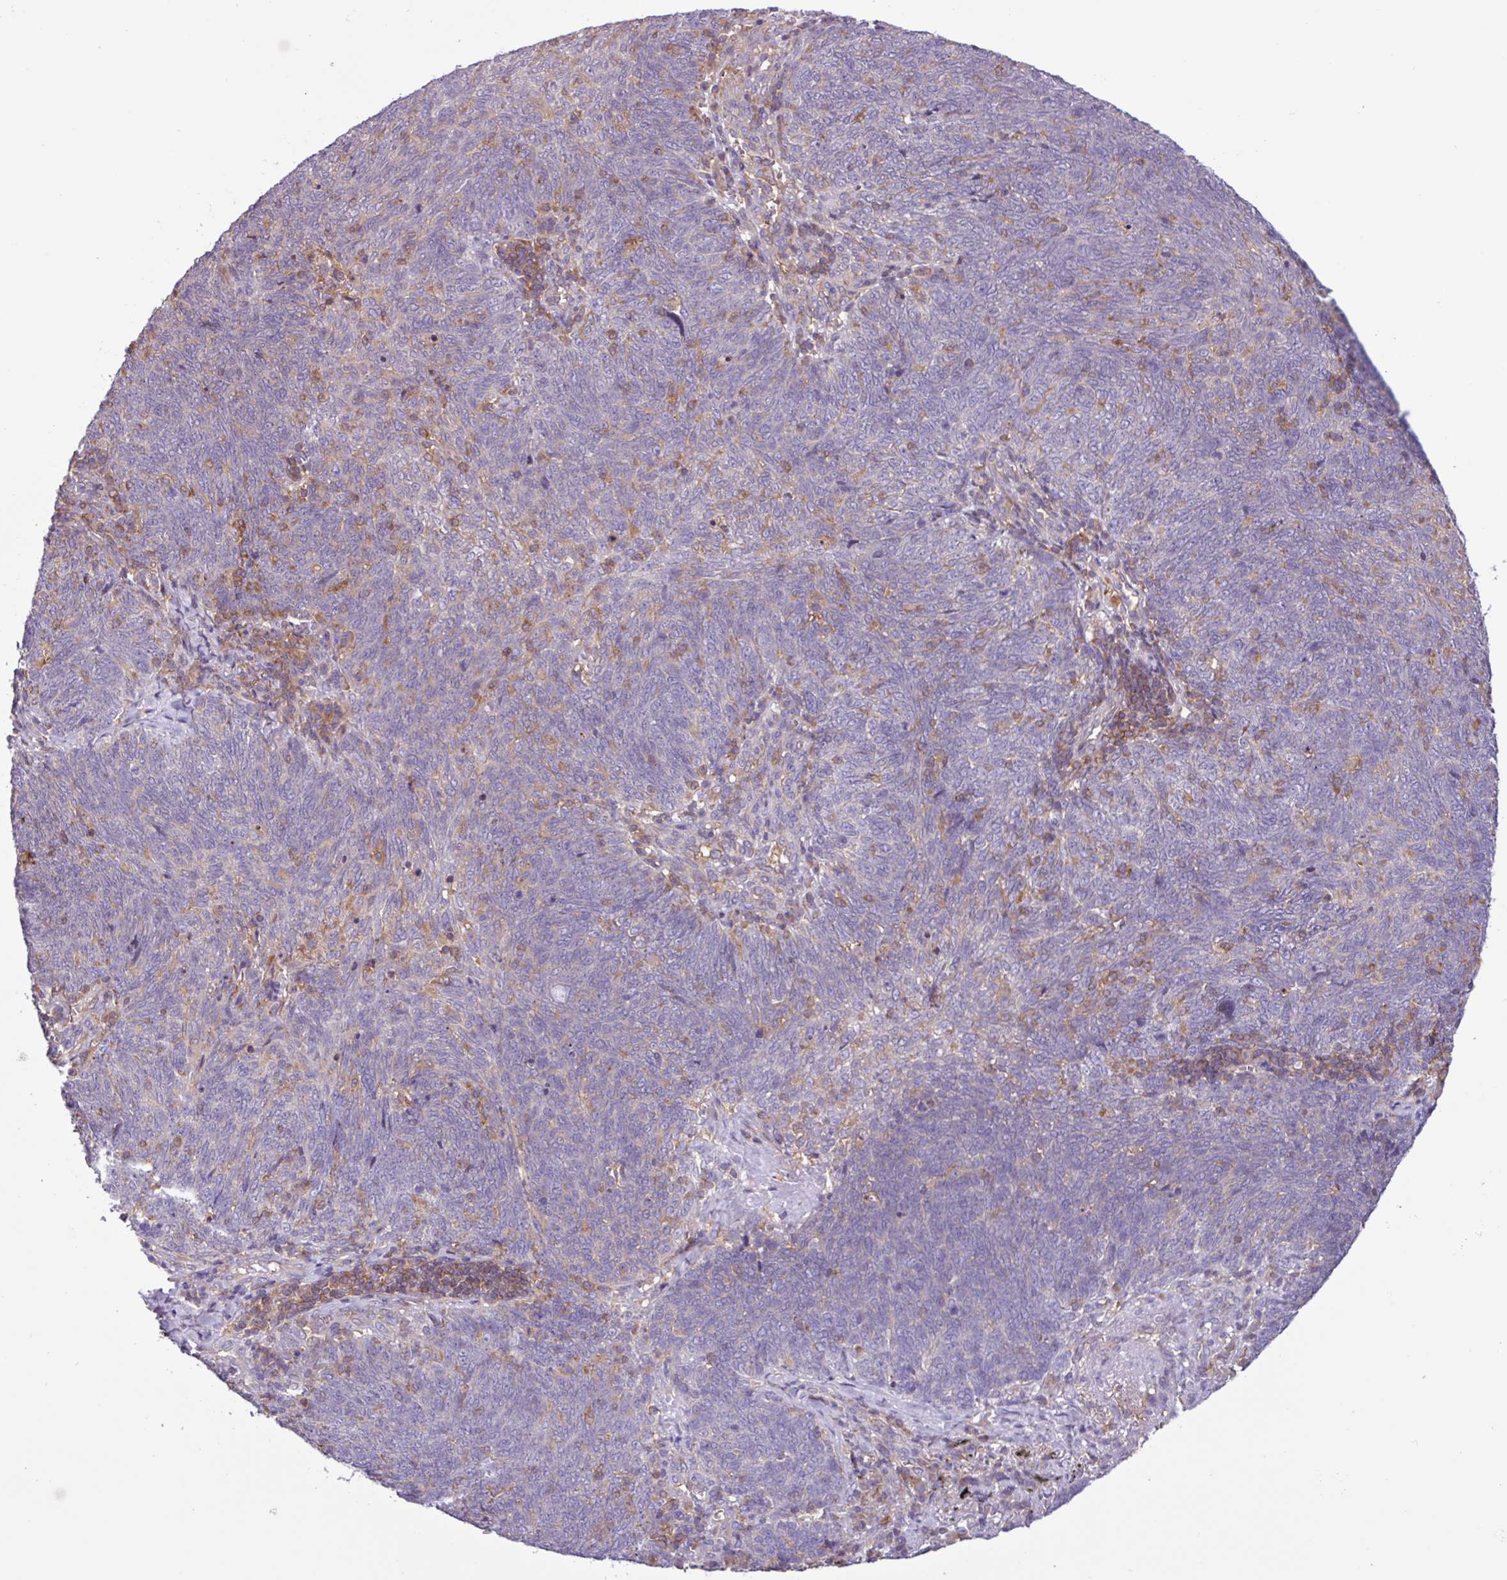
{"staining": {"intensity": "negative", "quantity": "none", "location": "none"}, "tissue": "lung cancer", "cell_type": "Tumor cells", "image_type": "cancer", "snomed": [{"axis": "morphology", "description": "Squamous cell carcinoma, NOS"}, {"axis": "topography", "description": "Lung"}], "caption": "Protein analysis of lung cancer (squamous cell carcinoma) displays no significant expression in tumor cells.", "gene": "ACTR3", "patient": {"sex": "female", "age": 72}}